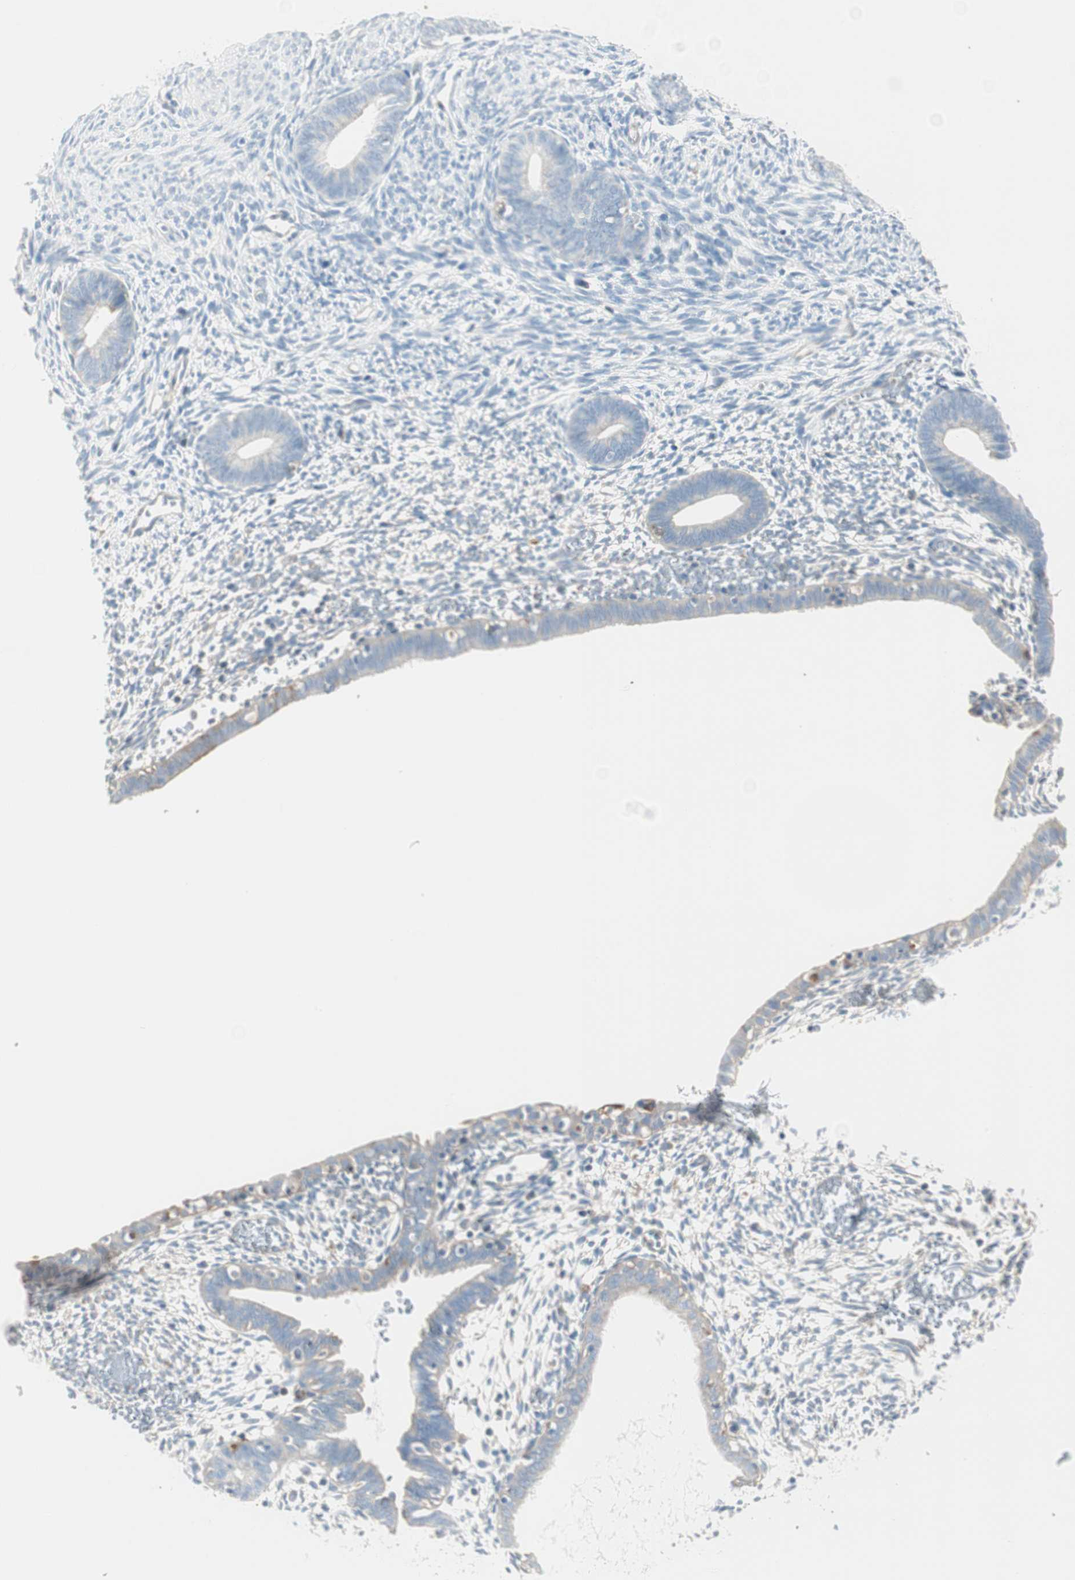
{"staining": {"intensity": "negative", "quantity": "none", "location": "none"}, "tissue": "endometrium", "cell_type": "Cells in endometrial stroma", "image_type": "normal", "snomed": [{"axis": "morphology", "description": "Normal tissue, NOS"}, {"axis": "morphology", "description": "Atrophy, NOS"}, {"axis": "topography", "description": "Uterus"}, {"axis": "topography", "description": "Endometrium"}], "caption": "High power microscopy histopathology image of an IHC photomicrograph of normal endometrium, revealing no significant positivity in cells in endometrial stroma. (Stains: DAB (3,3'-diaminobenzidine) immunohistochemistry (IHC) with hematoxylin counter stain, Microscopy: brightfield microscopy at high magnification).", "gene": "CDK3", "patient": {"sex": "female", "age": 68}}